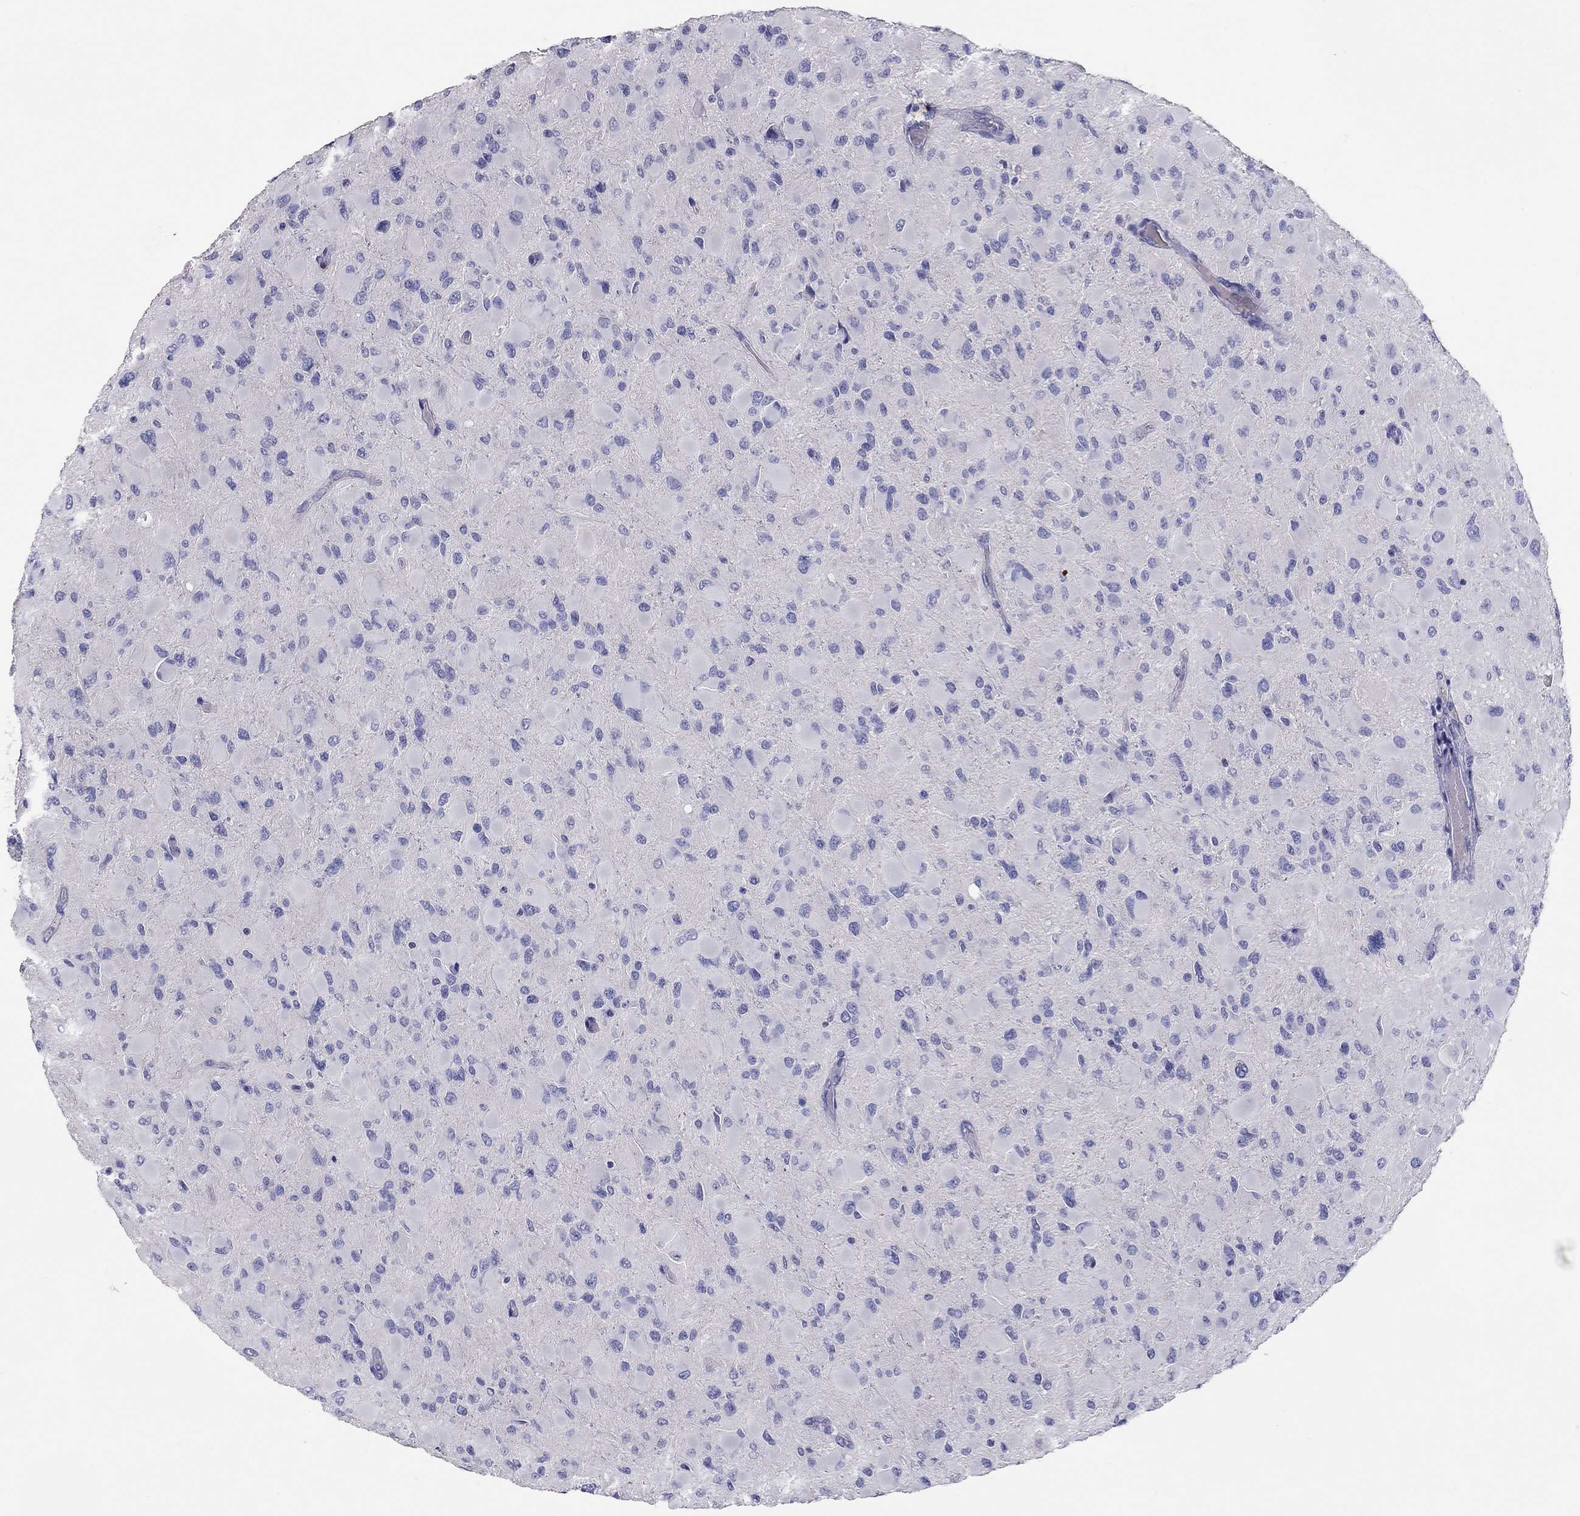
{"staining": {"intensity": "negative", "quantity": "none", "location": "none"}, "tissue": "glioma", "cell_type": "Tumor cells", "image_type": "cancer", "snomed": [{"axis": "morphology", "description": "Glioma, malignant, High grade"}, {"axis": "topography", "description": "Cerebral cortex"}], "caption": "IHC histopathology image of human glioma stained for a protein (brown), which reveals no staining in tumor cells.", "gene": "CALHM1", "patient": {"sex": "female", "age": 36}}